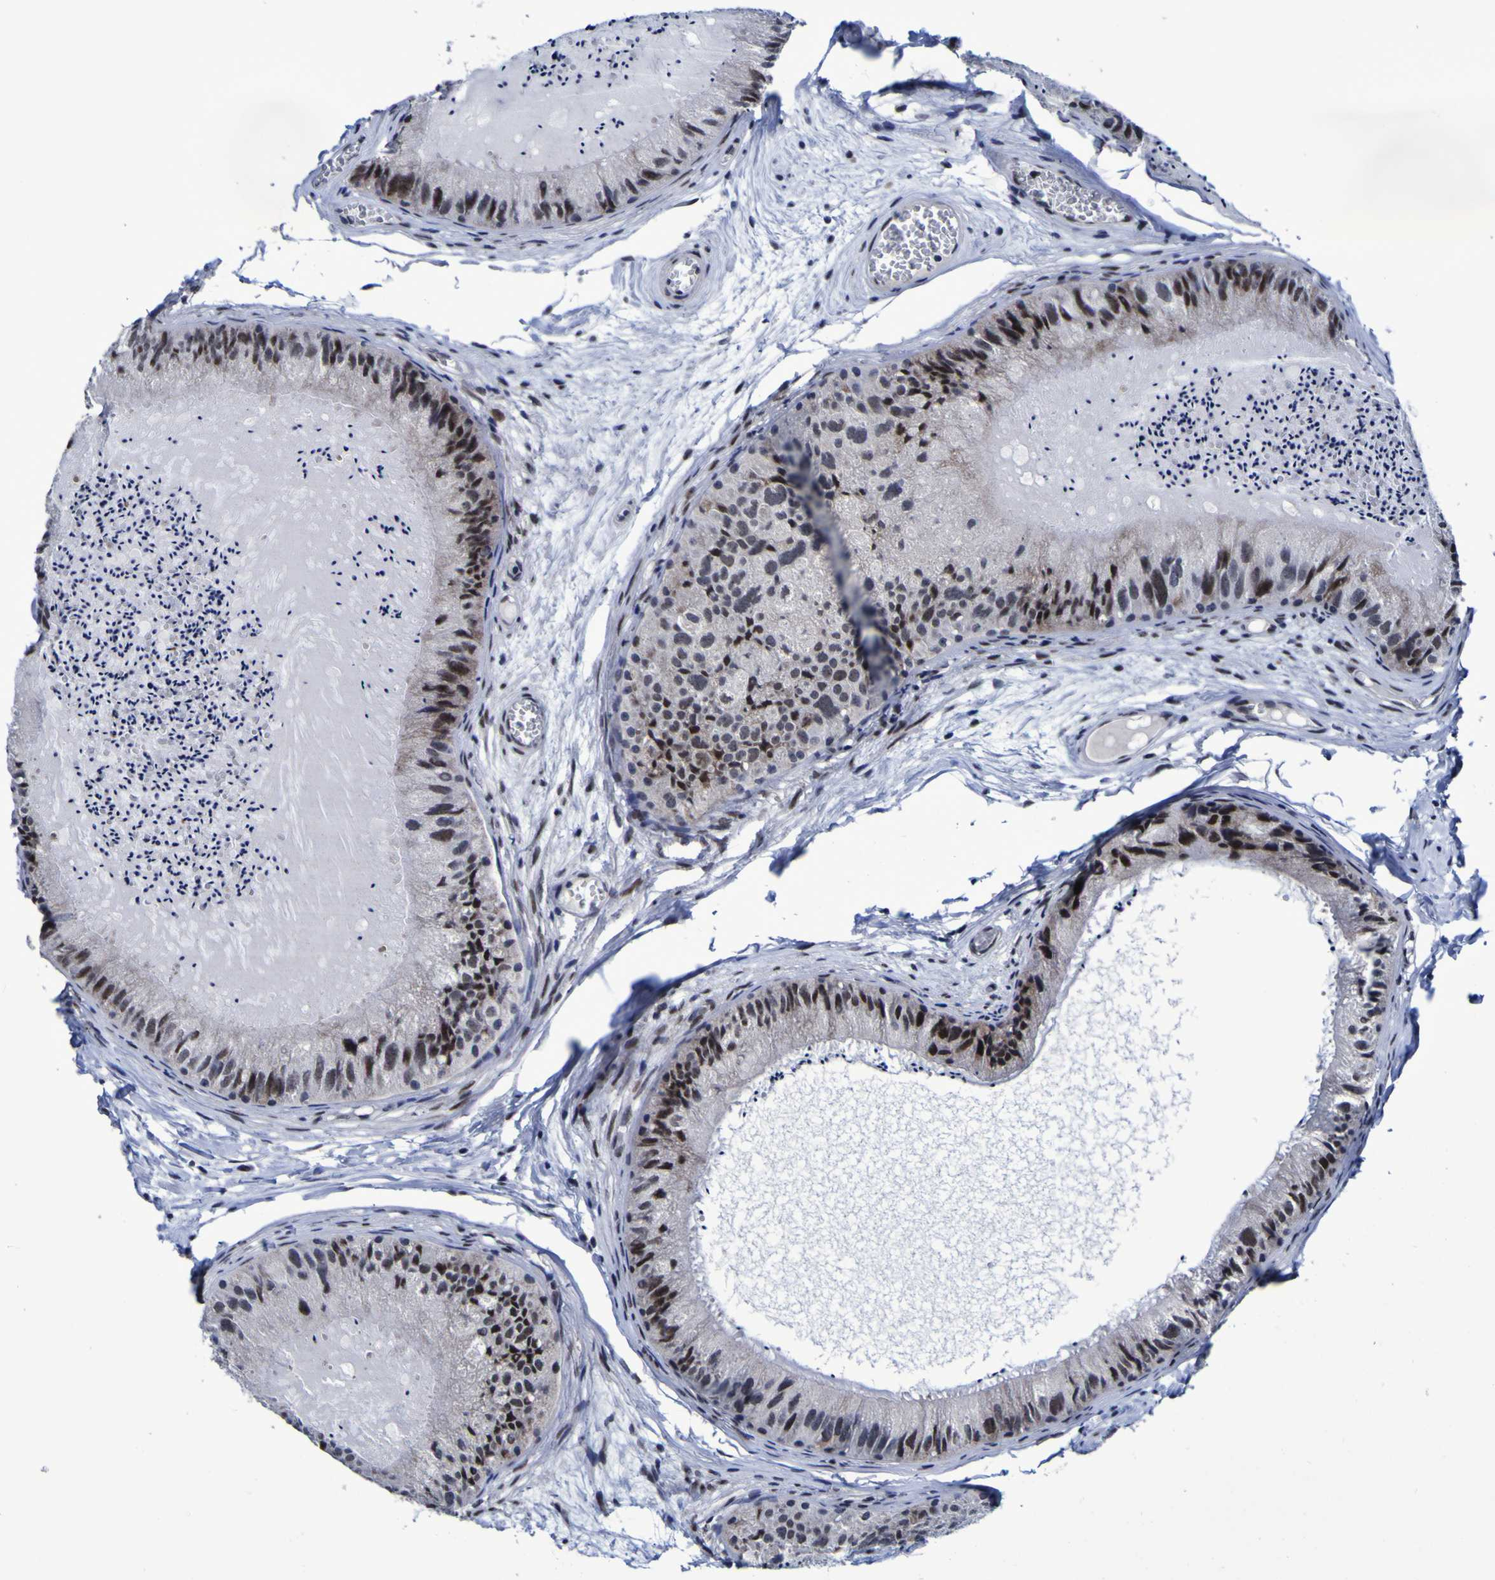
{"staining": {"intensity": "moderate", "quantity": ">75%", "location": "nuclear"}, "tissue": "epididymis", "cell_type": "Glandular cells", "image_type": "normal", "snomed": [{"axis": "morphology", "description": "Normal tissue, NOS"}, {"axis": "topography", "description": "Epididymis"}], "caption": "Epididymis stained with immunohistochemistry shows moderate nuclear positivity in approximately >75% of glandular cells. The protein is stained brown, and the nuclei are stained in blue (DAB IHC with brightfield microscopy, high magnification).", "gene": "MBD3", "patient": {"sex": "male", "age": 31}}